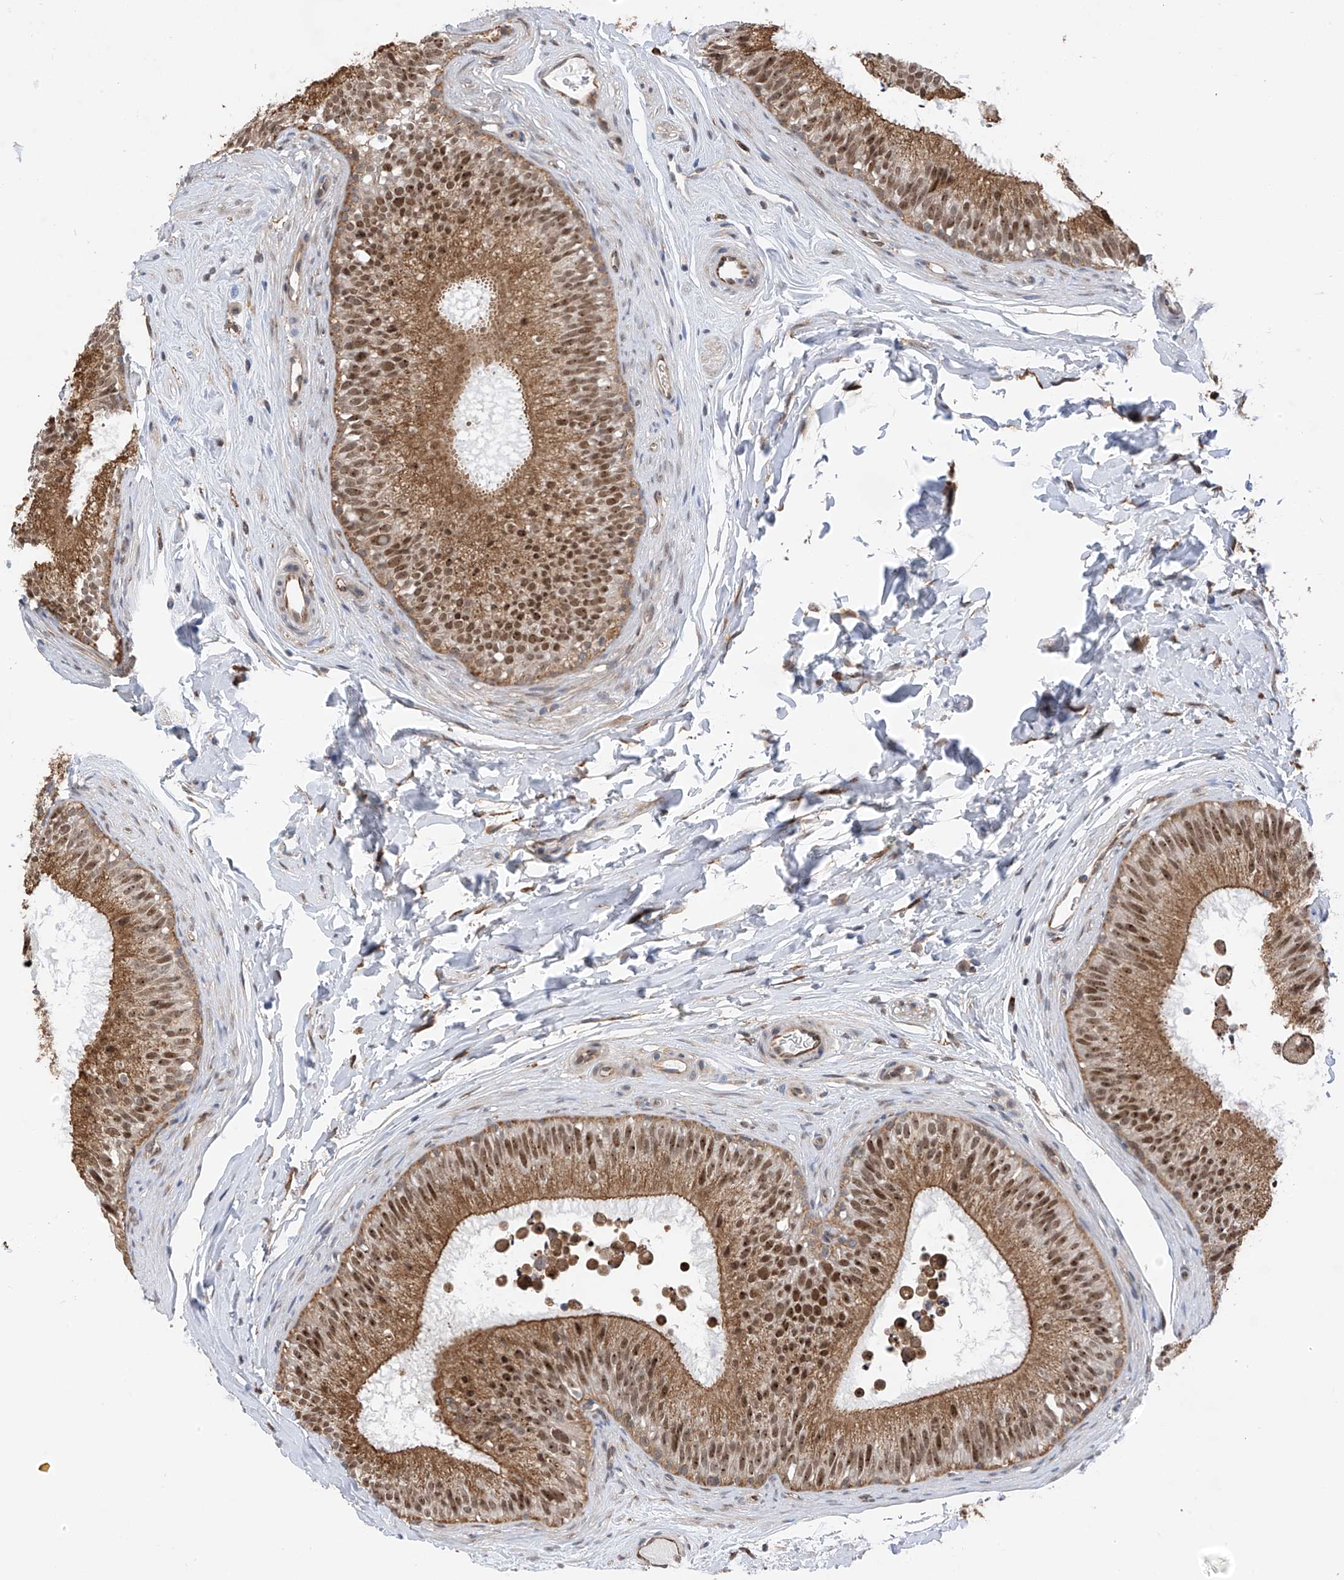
{"staining": {"intensity": "moderate", "quantity": ">75%", "location": "cytoplasmic/membranous,nuclear"}, "tissue": "epididymis", "cell_type": "Glandular cells", "image_type": "normal", "snomed": [{"axis": "morphology", "description": "Normal tissue, NOS"}, {"axis": "topography", "description": "Epididymis"}], "caption": "Immunohistochemical staining of benign human epididymis displays medium levels of moderate cytoplasmic/membranous,nuclear positivity in about >75% of glandular cells.", "gene": "ZNF189", "patient": {"sex": "male", "age": 29}}